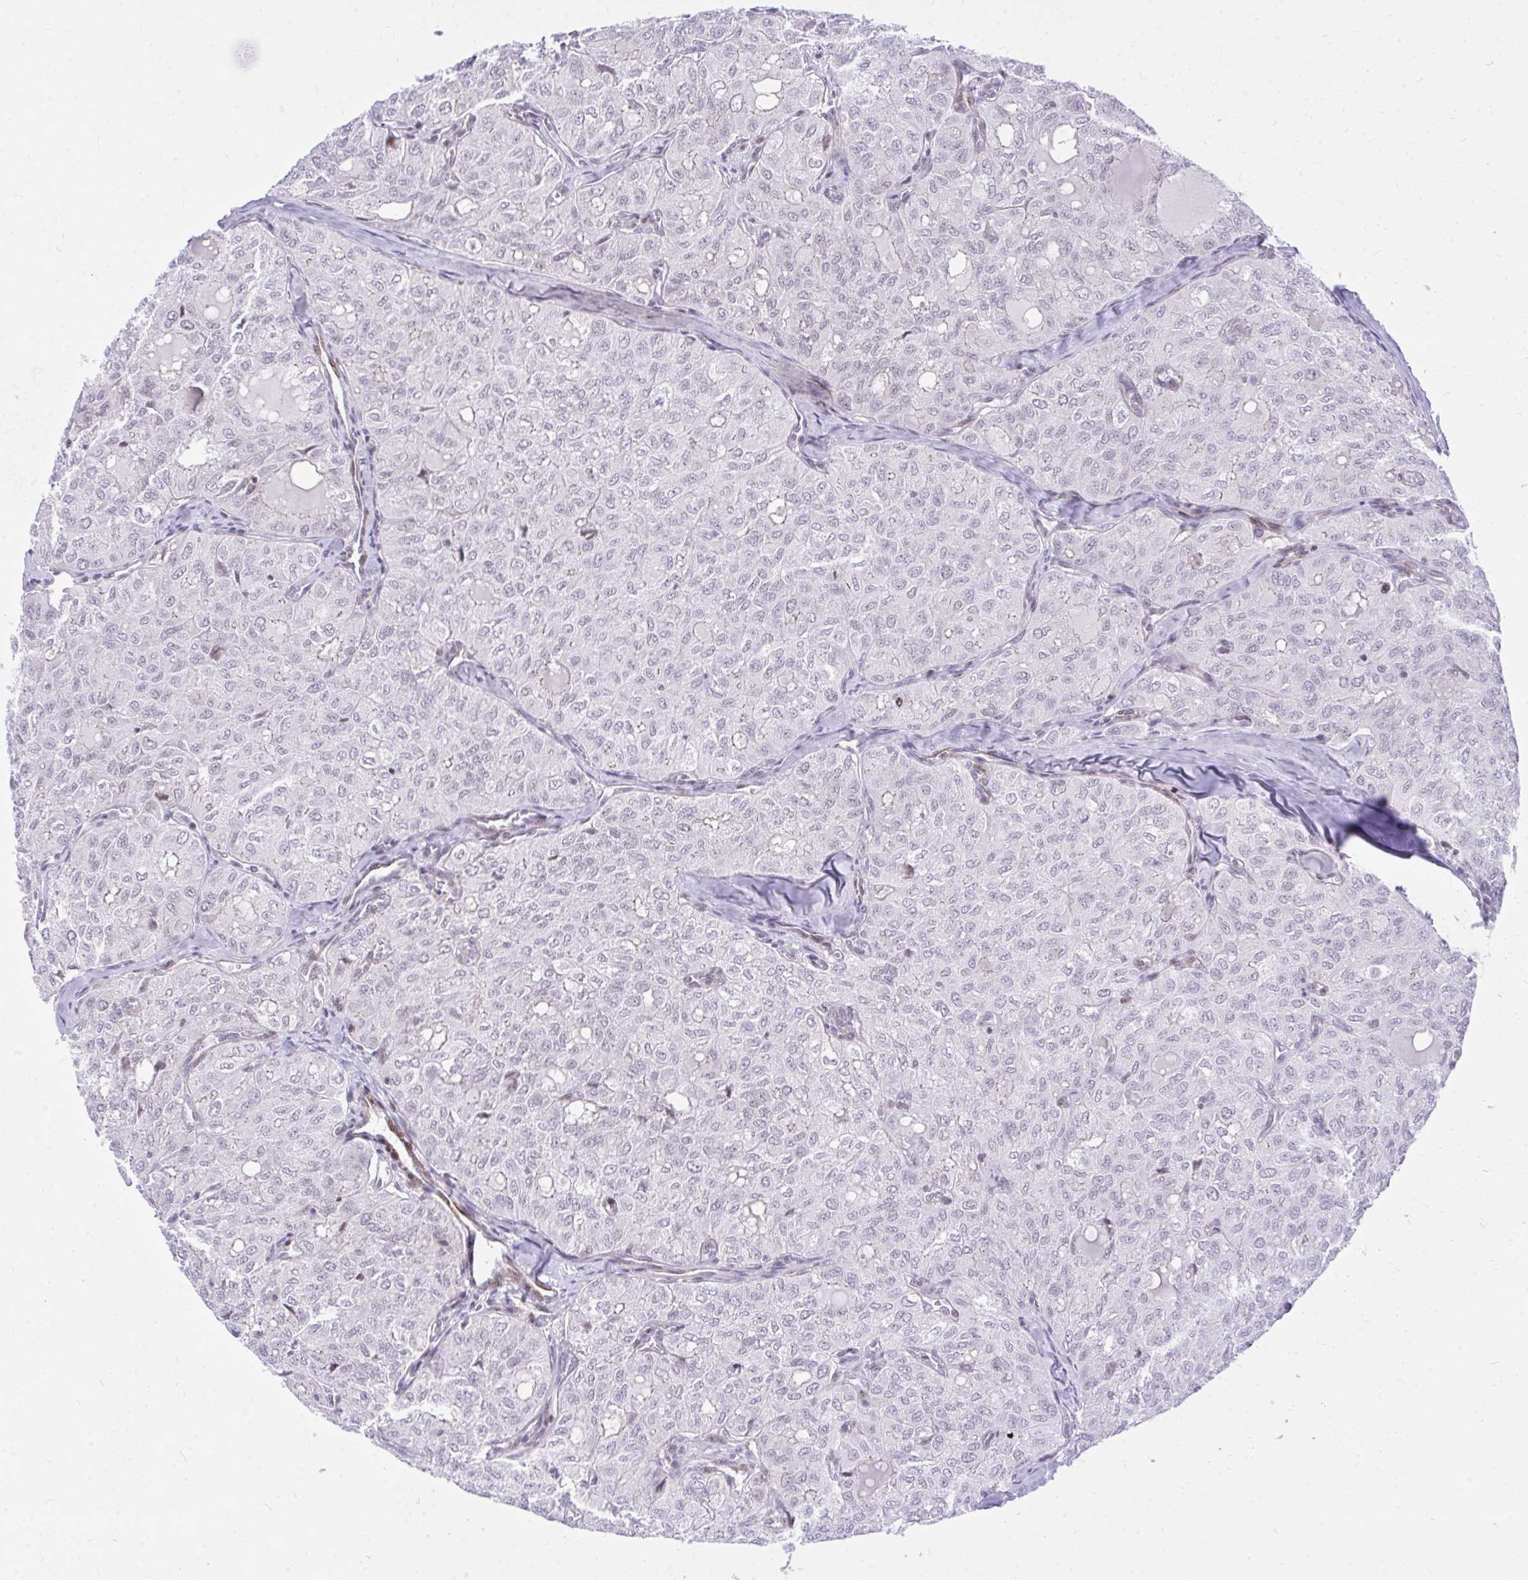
{"staining": {"intensity": "negative", "quantity": "none", "location": "none"}, "tissue": "thyroid cancer", "cell_type": "Tumor cells", "image_type": "cancer", "snomed": [{"axis": "morphology", "description": "Follicular adenoma carcinoma, NOS"}, {"axis": "topography", "description": "Thyroid gland"}], "caption": "A high-resolution image shows immunohistochemistry staining of thyroid cancer, which exhibits no significant staining in tumor cells.", "gene": "KCNN4", "patient": {"sex": "male", "age": 75}}